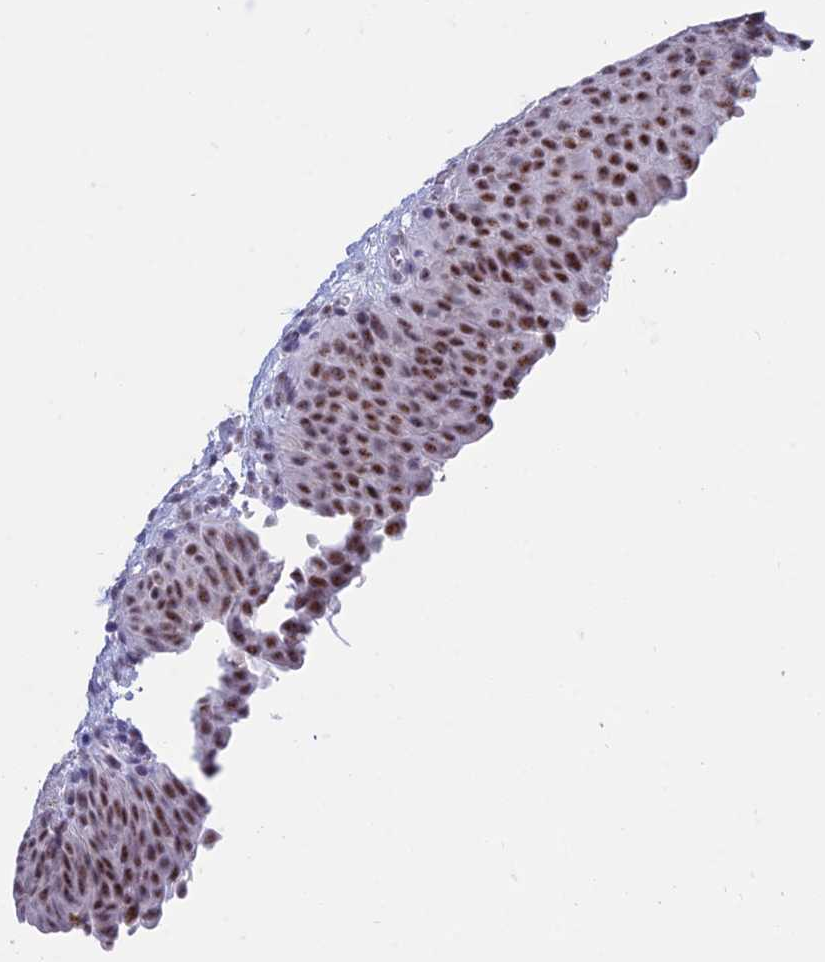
{"staining": {"intensity": "moderate", "quantity": ">75%", "location": "nuclear"}, "tissue": "urinary bladder", "cell_type": "Urothelial cells", "image_type": "normal", "snomed": [{"axis": "morphology", "description": "Normal tissue, NOS"}, {"axis": "morphology", "description": "Dysplasia, NOS"}, {"axis": "topography", "description": "Urinary bladder"}], "caption": "Urinary bladder stained with IHC exhibits moderate nuclear expression in approximately >75% of urothelial cells. (DAB (3,3'-diaminobenzidine) IHC, brown staining for protein, blue staining for nuclei).", "gene": "KLF14", "patient": {"sex": "male", "age": 35}}